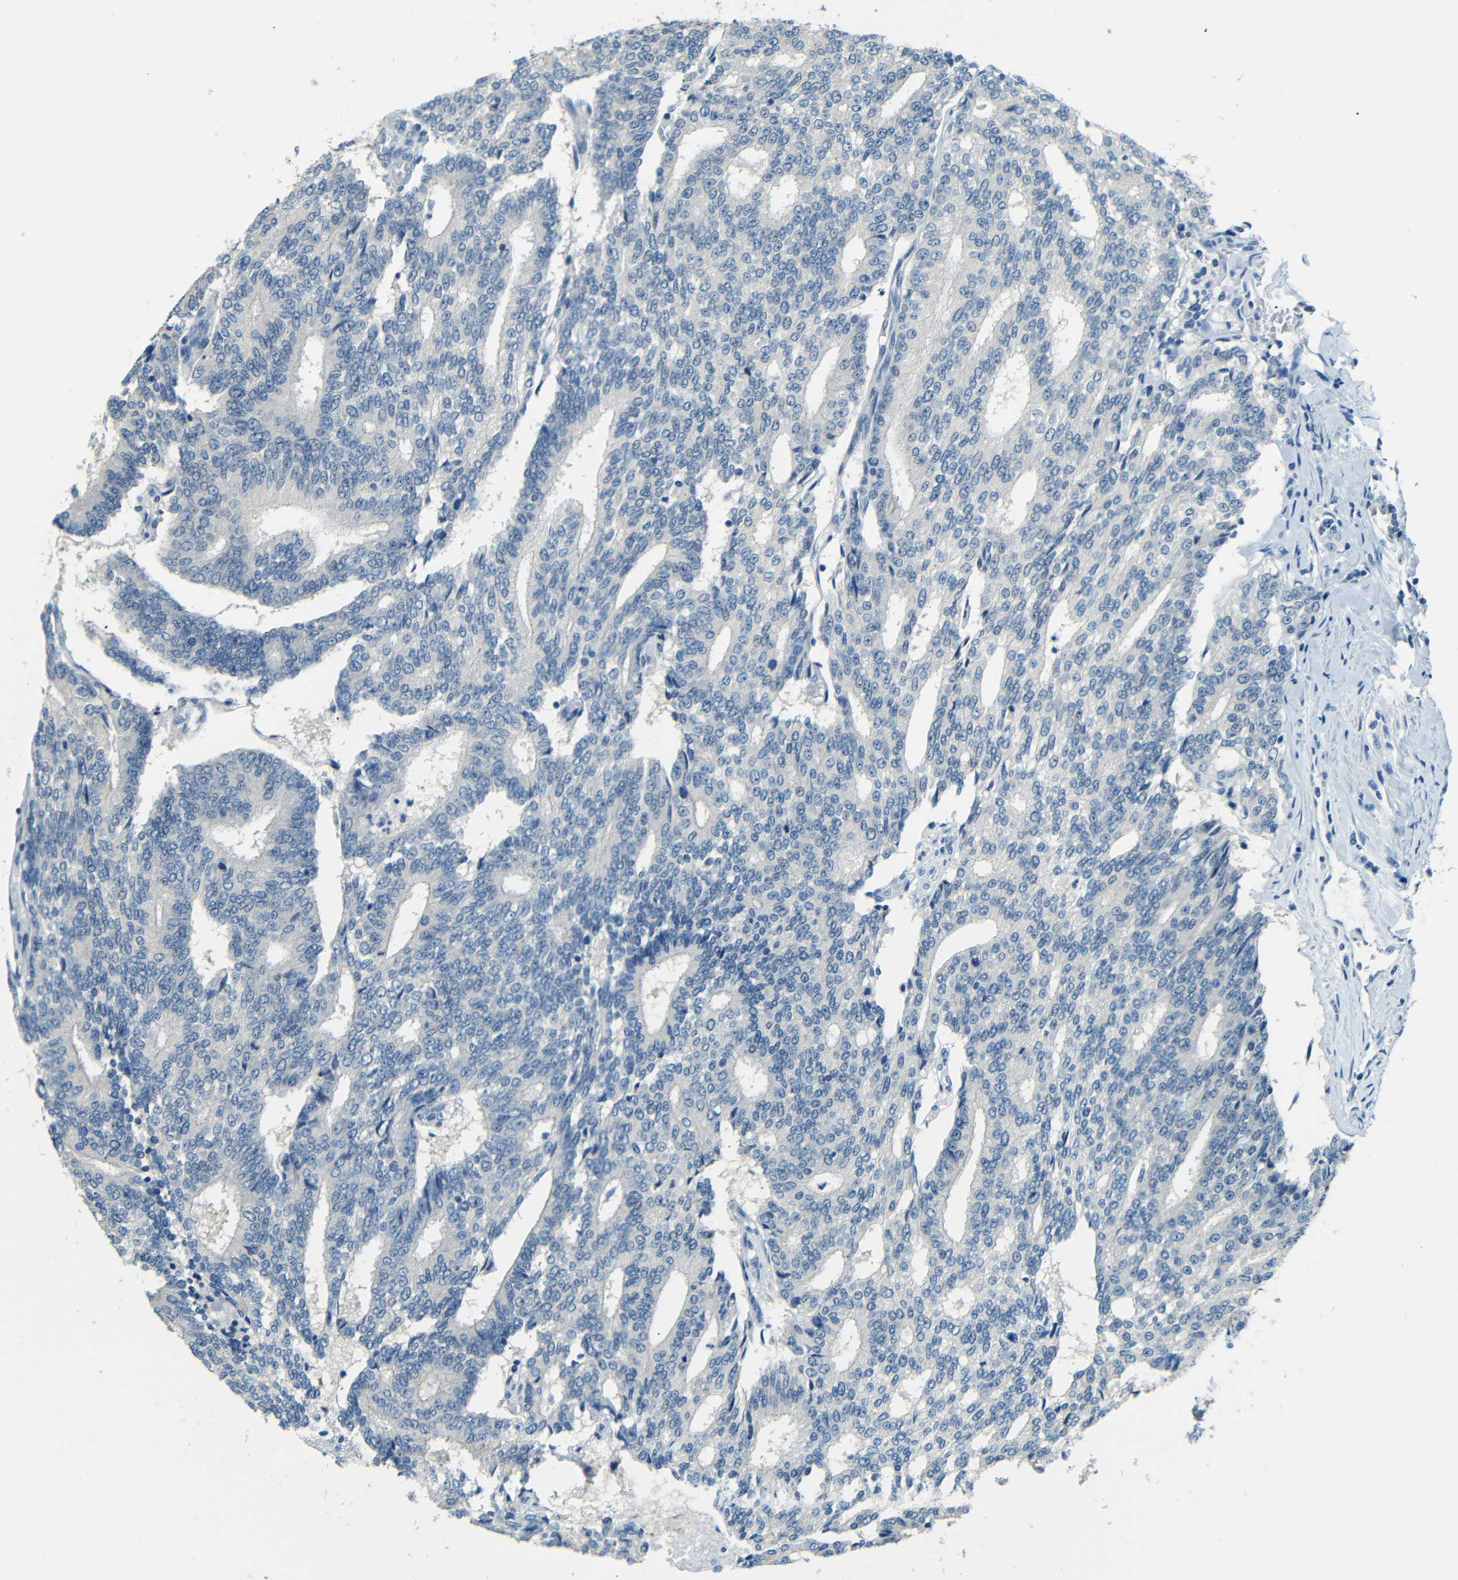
{"staining": {"intensity": "negative", "quantity": "none", "location": "none"}, "tissue": "prostate cancer", "cell_type": "Tumor cells", "image_type": "cancer", "snomed": [{"axis": "morphology", "description": "Normal tissue, NOS"}, {"axis": "morphology", "description": "Adenocarcinoma, High grade"}, {"axis": "topography", "description": "Prostate"}, {"axis": "topography", "description": "Seminal veicle"}], "caption": "This is a micrograph of immunohistochemistry staining of prostate cancer, which shows no staining in tumor cells.", "gene": "ZMAT1", "patient": {"sex": "male", "age": 55}}